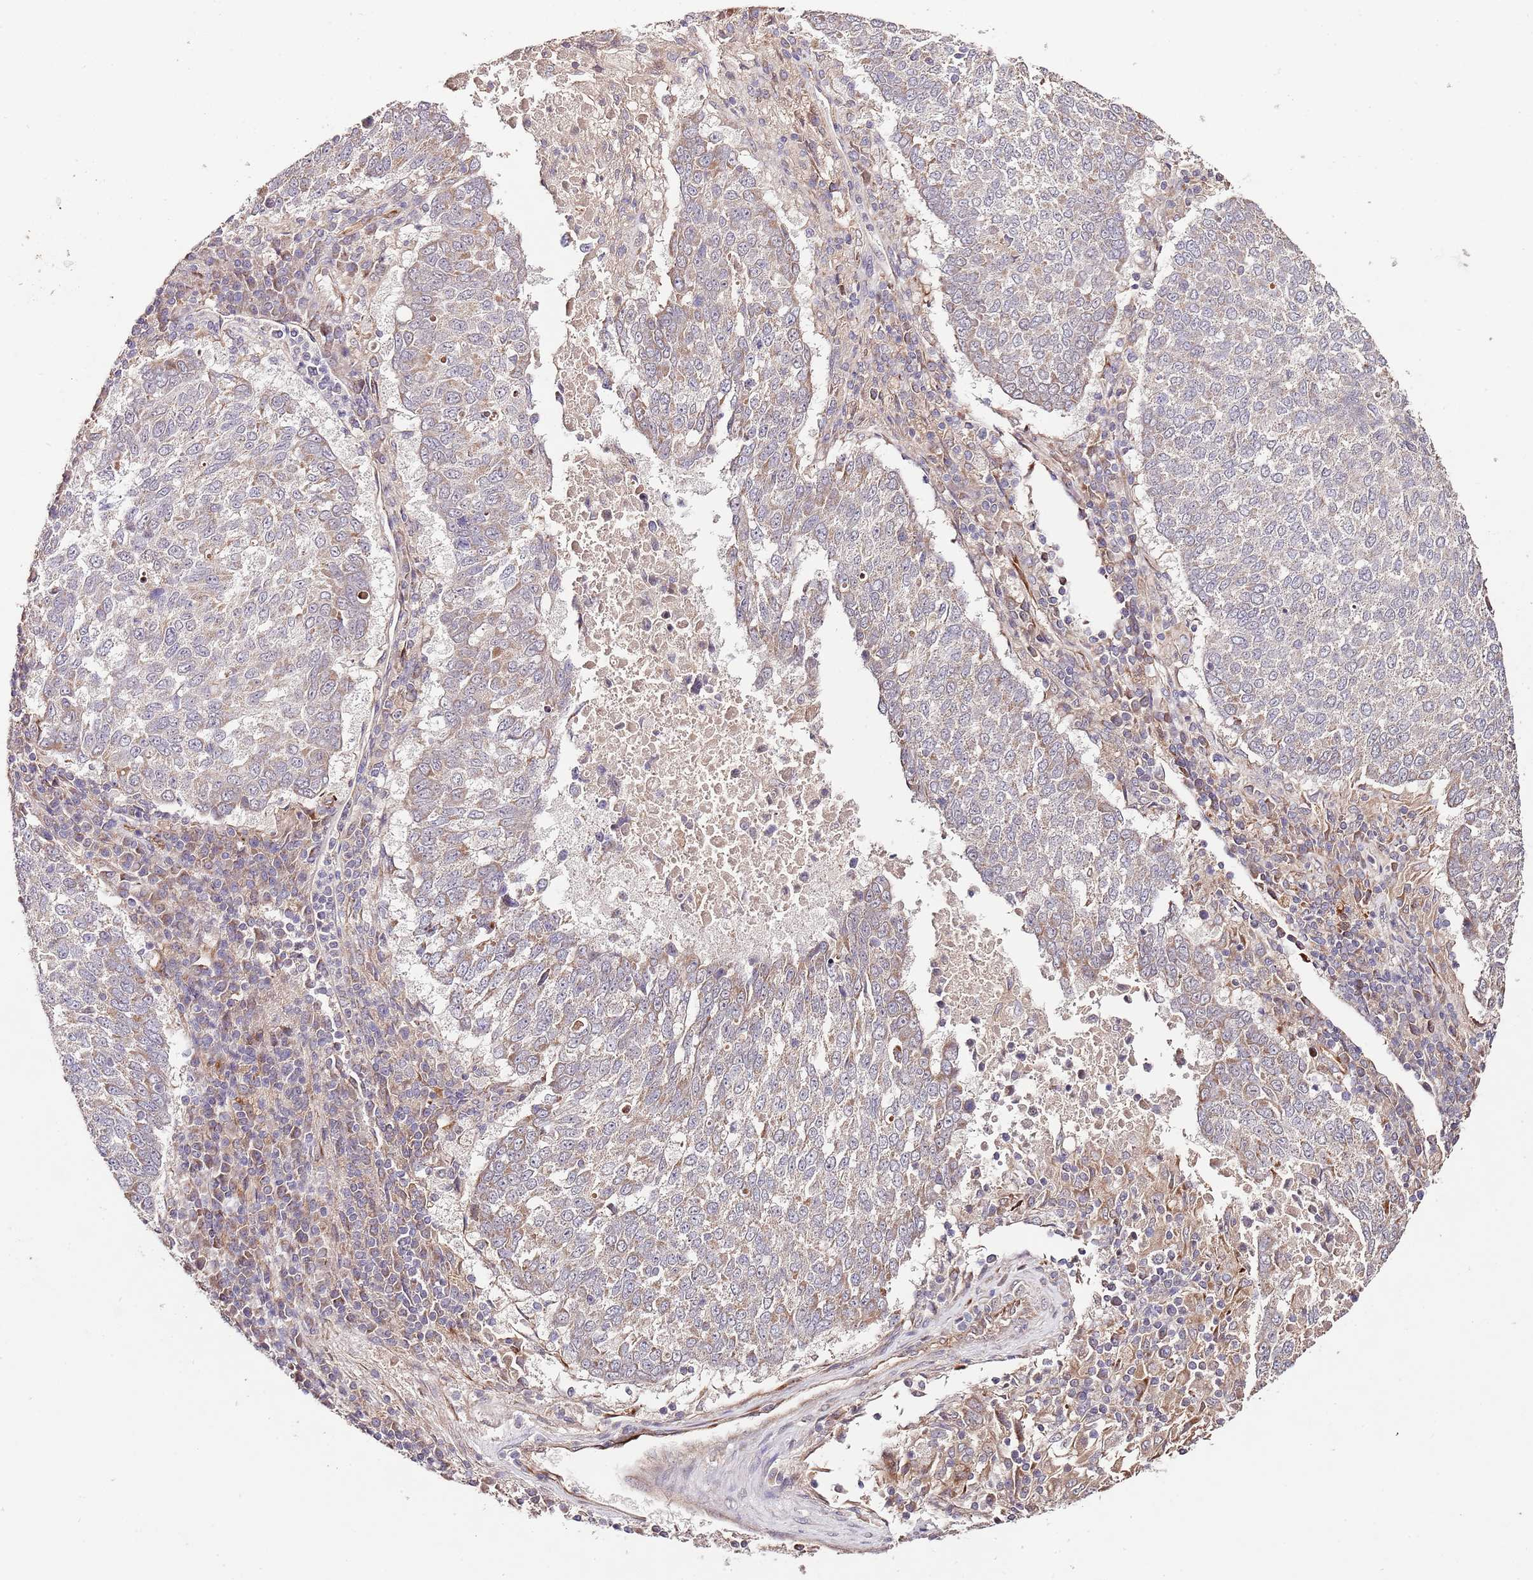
{"staining": {"intensity": "weak", "quantity": "25%-75%", "location": "cytoplasmic/membranous"}, "tissue": "lung cancer", "cell_type": "Tumor cells", "image_type": "cancer", "snomed": [{"axis": "morphology", "description": "Squamous cell carcinoma, NOS"}, {"axis": "topography", "description": "Lung"}], "caption": "IHC (DAB (3,3'-diaminobenzidine)) staining of lung squamous cell carcinoma shows weak cytoplasmic/membranous protein expression in approximately 25%-75% of tumor cells.", "gene": "IVD", "patient": {"sex": "male", "age": 73}}